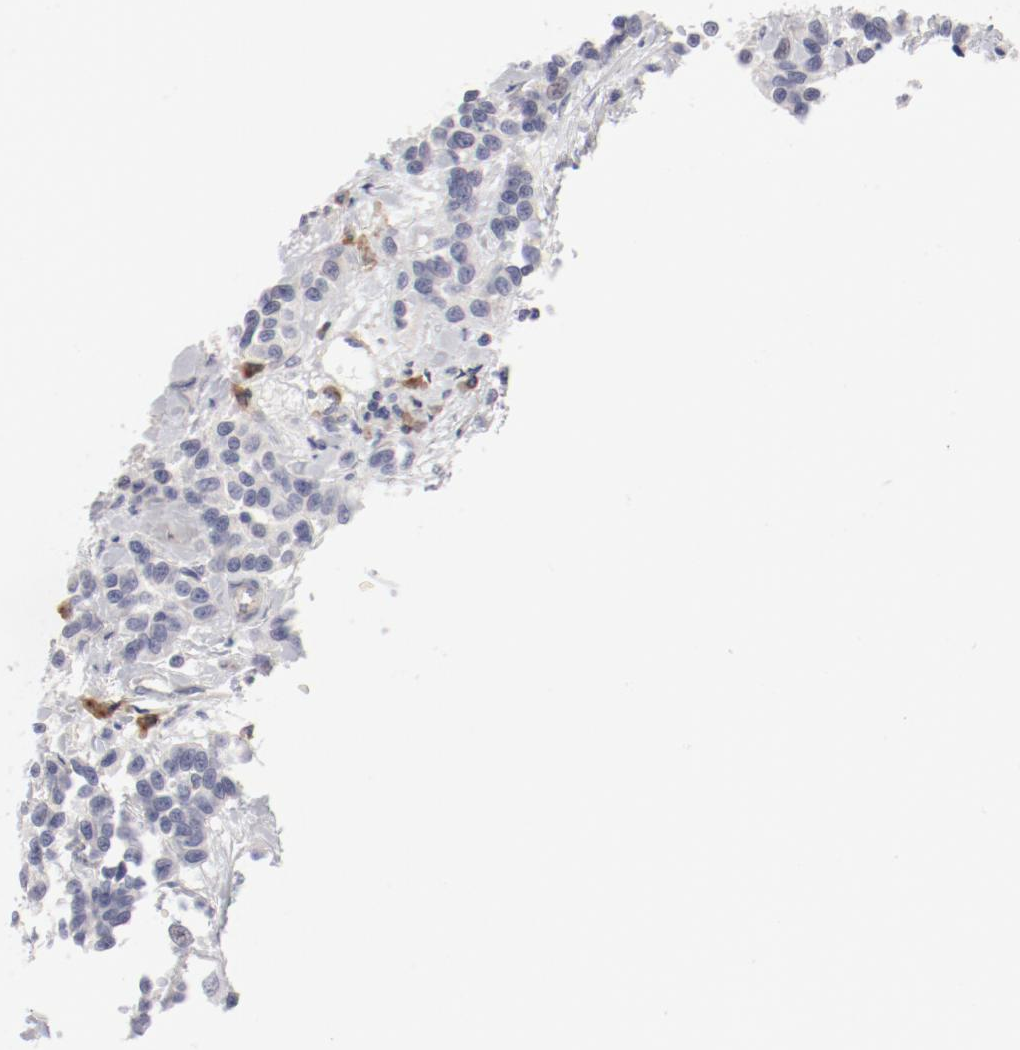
{"staining": {"intensity": "negative", "quantity": "none", "location": "none"}, "tissue": "urothelial cancer", "cell_type": "Tumor cells", "image_type": "cancer", "snomed": [{"axis": "morphology", "description": "Urothelial carcinoma, High grade"}, {"axis": "topography", "description": "Urinary bladder"}], "caption": "This is an IHC micrograph of human high-grade urothelial carcinoma. There is no staining in tumor cells.", "gene": "LAX1", "patient": {"sex": "female", "age": 81}}